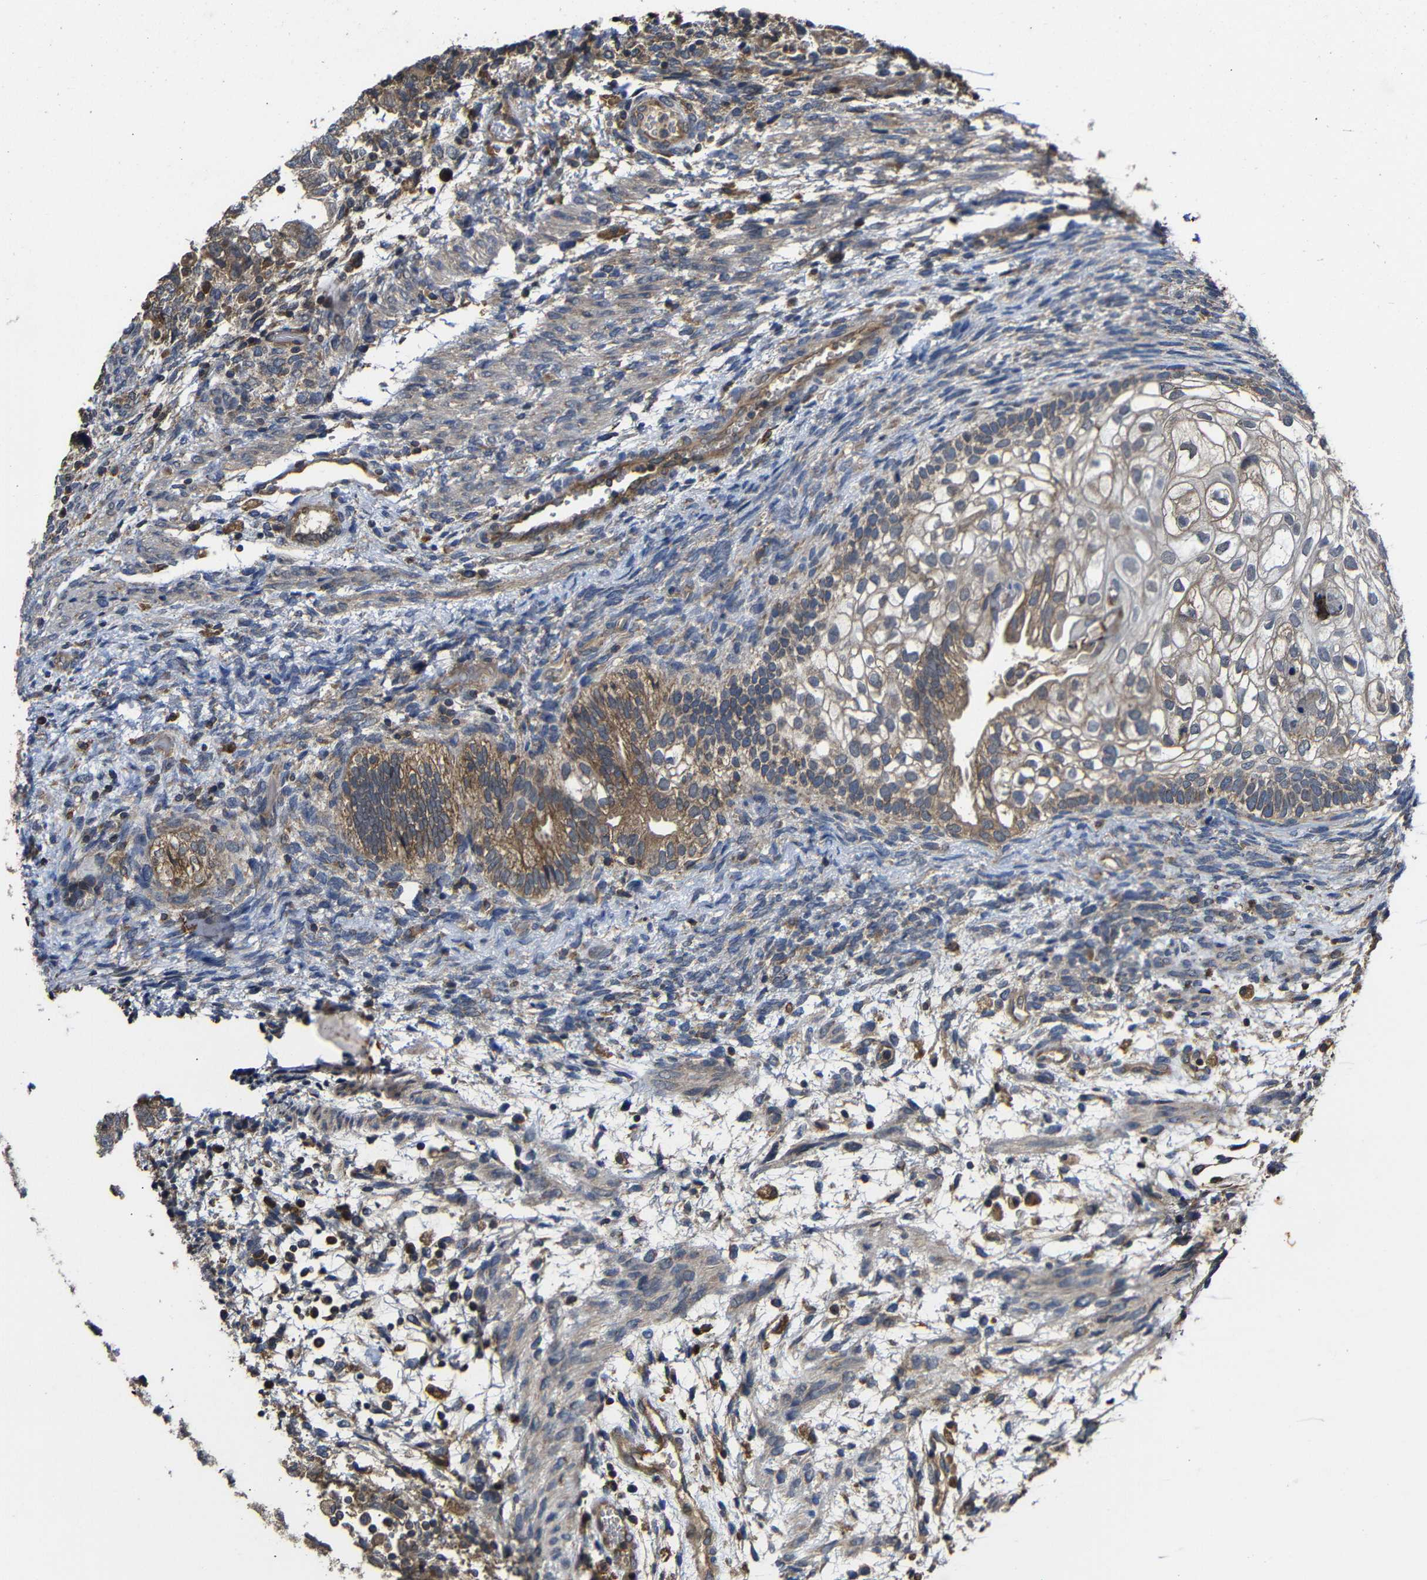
{"staining": {"intensity": "moderate", "quantity": "25%-75%", "location": "cytoplasmic/membranous"}, "tissue": "testis cancer", "cell_type": "Tumor cells", "image_type": "cancer", "snomed": [{"axis": "morphology", "description": "Carcinoma, Embryonal, NOS"}, {"axis": "topography", "description": "Testis"}], "caption": "DAB (3,3'-diaminobenzidine) immunohistochemical staining of testis cancer reveals moderate cytoplasmic/membranous protein expression in about 25%-75% of tumor cells. The staining was performed using DAB, with brown indicating positive protein expression. Nuclei are stained blue with hematoxylin.", "gene": "LPAR5", "patient": {"sex": "male", "age": 36}}